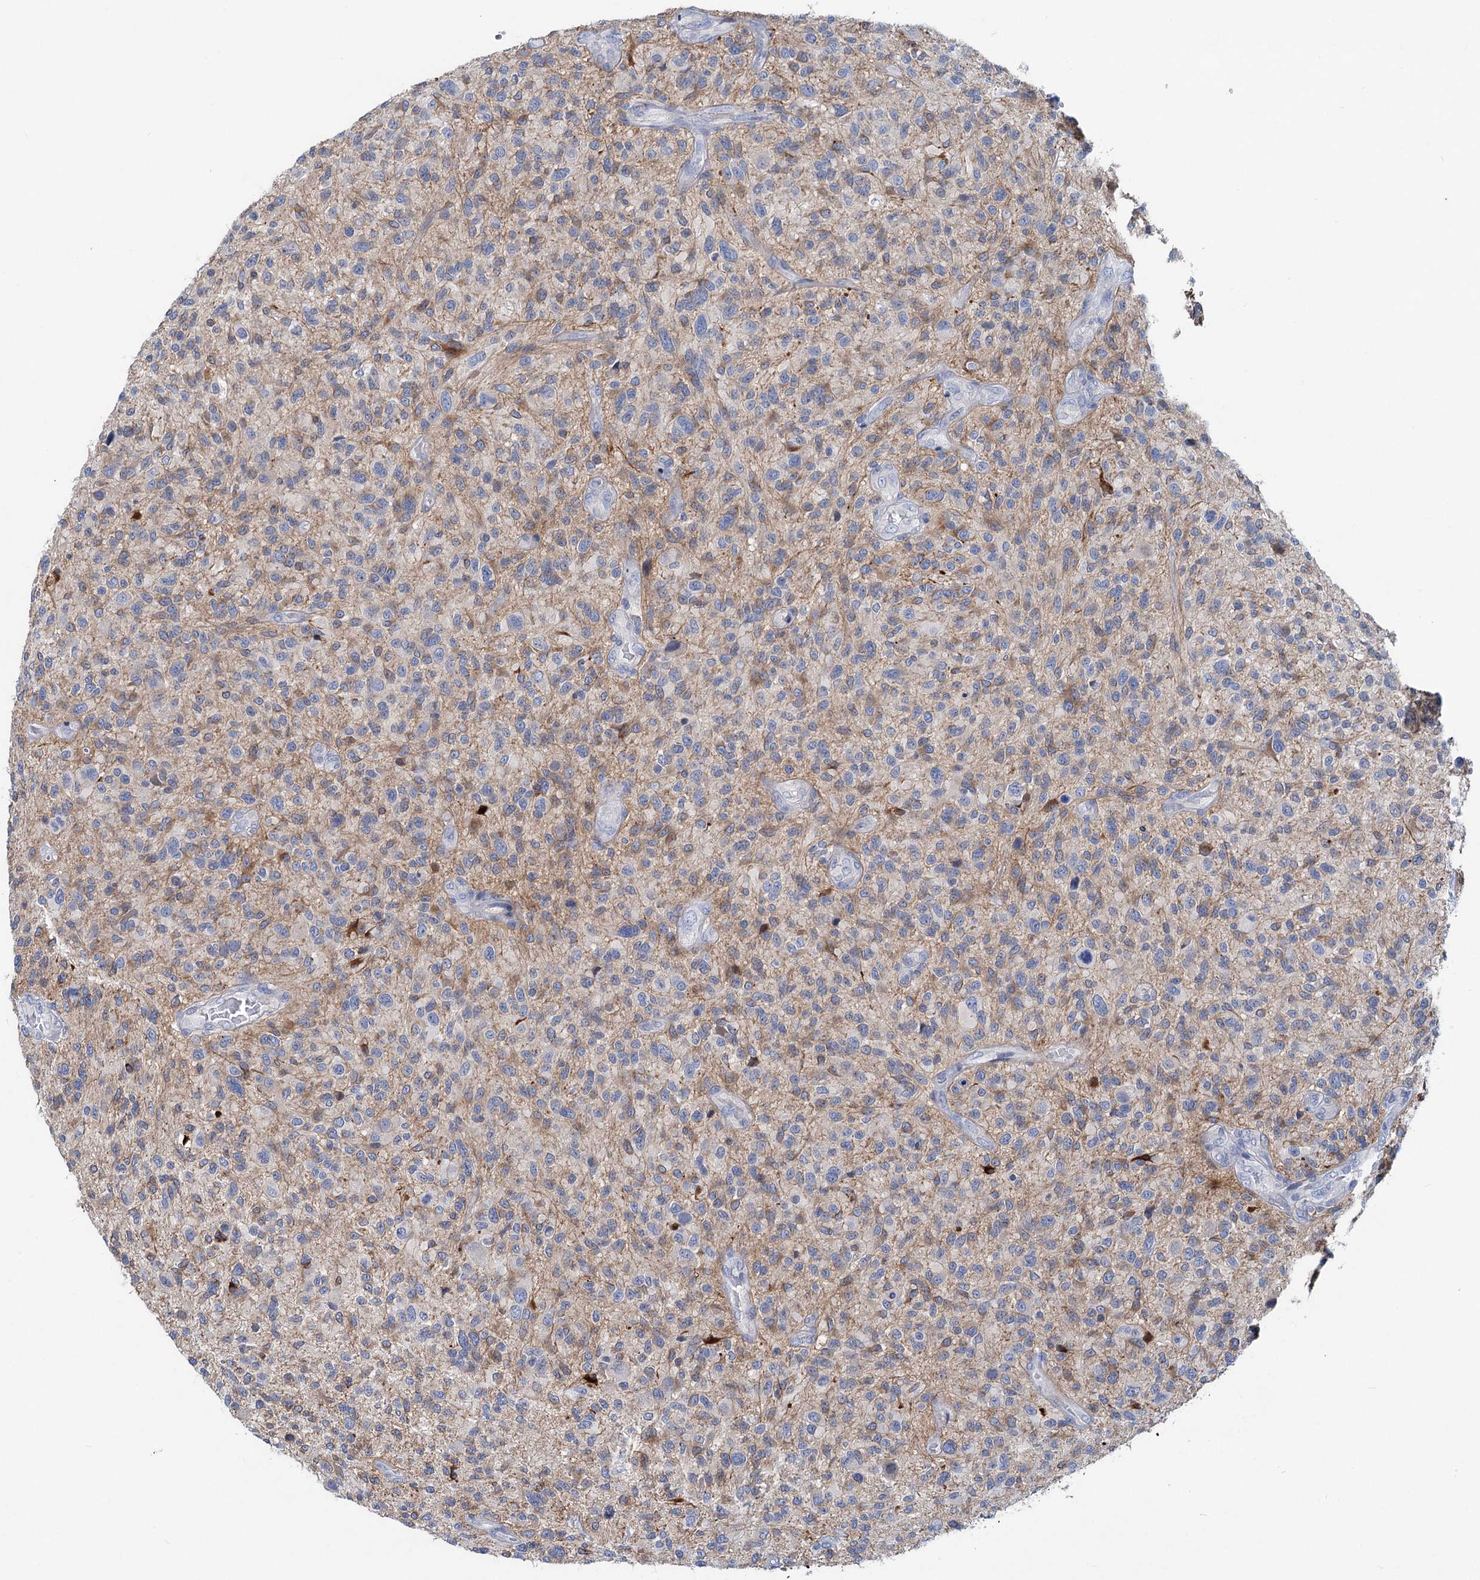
{"staining": {"intensity": "moderate", "quantity": "<25%", "location": "cytoplasmic/membranous"}, "tissue": "glioma", "cell_type": "Tumor cells", "image_type": "cancer", "snomed": [{"axis": "morphology", "description": "Glioma, malignant, High grade"}, {"axis": "topography", "description": "Brain"}], "caption": "A brown stain highlights moderate cytoplasmic/membranous positivity of a protein in glioma tumor cells.", "gene": "CHDH", "patient": {"sex": "male", "age": 47}}